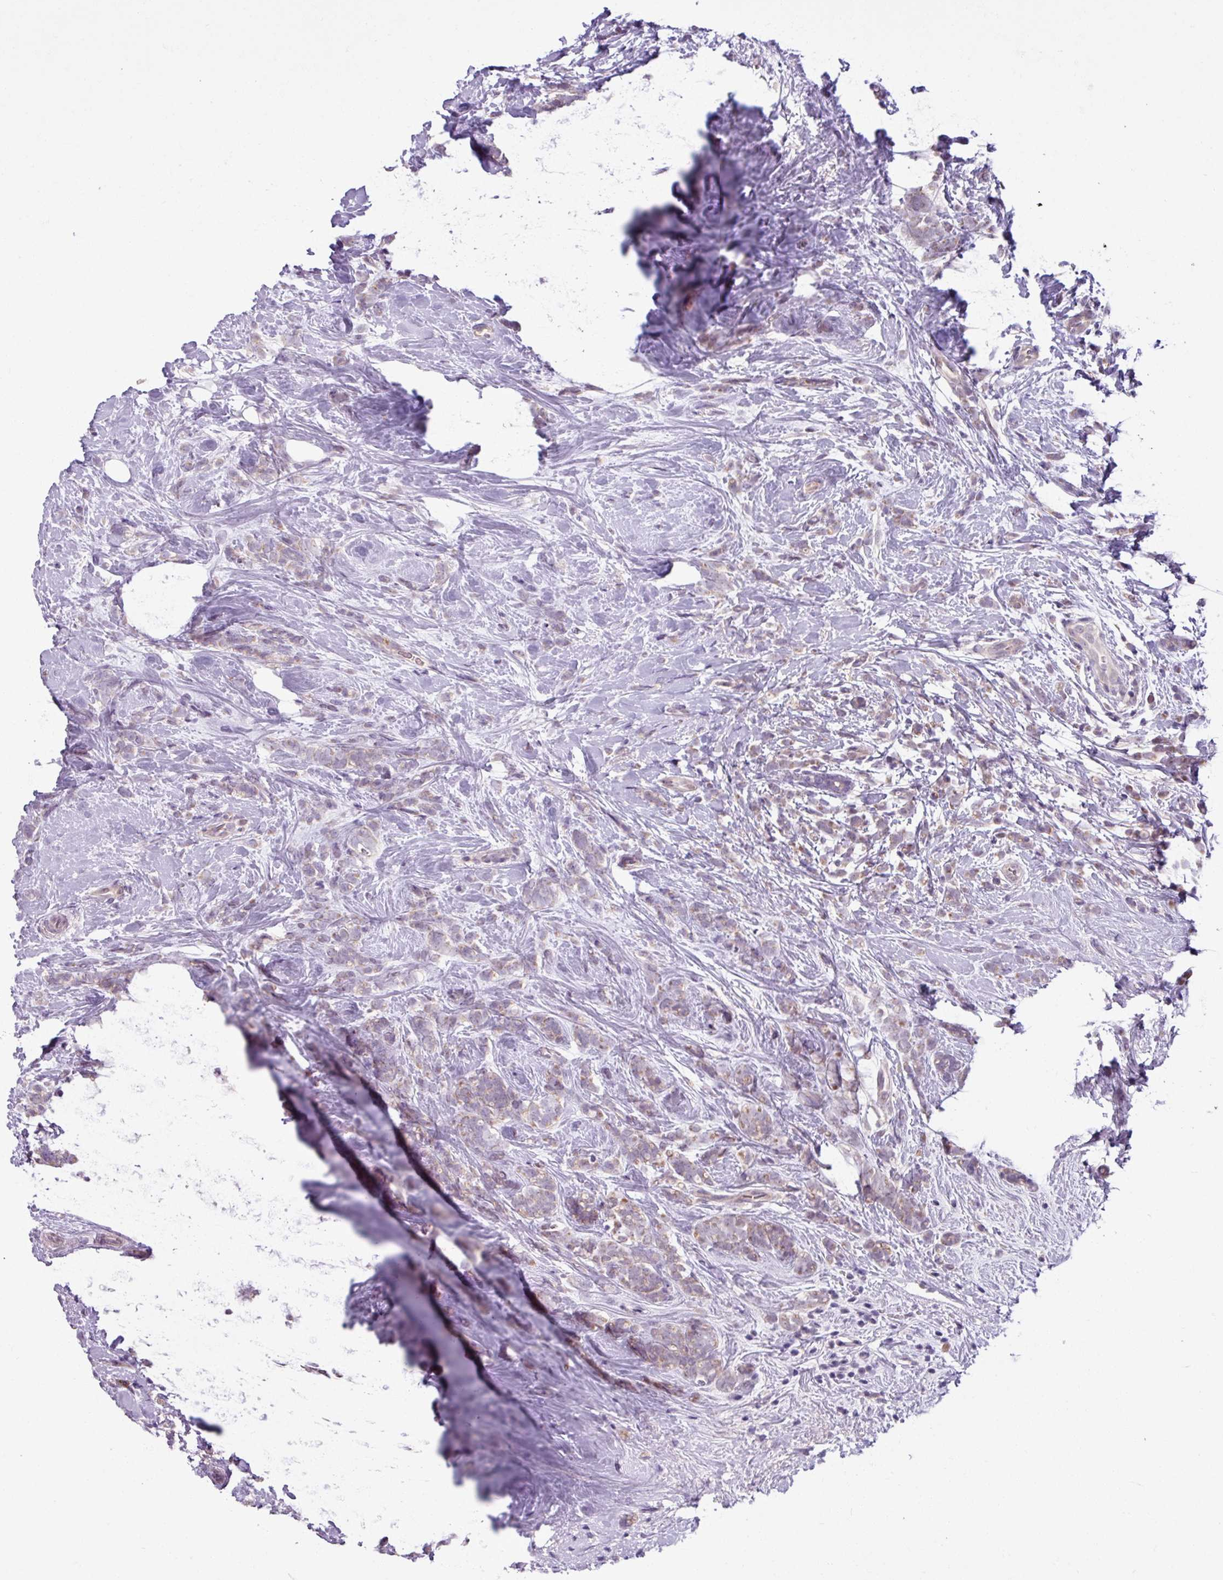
{"staining": {"intensity": "weak", "quantity": "<25%", "location": "cytoplasmic/membranous"}, "tissue": "breast cancer", "cell_type": "Tumor cells", "image_type": "cancer", "snomed": [{"axis": "morphology", "description": "Lobular carcinoma"}, {"axis": "topography", "description": "Breast"}], "caption": "Tumor cells are negative for protein expression in human breast cancer.", "gene": "OGFOD3", "patient": {"sex": "female", "age": 58}}